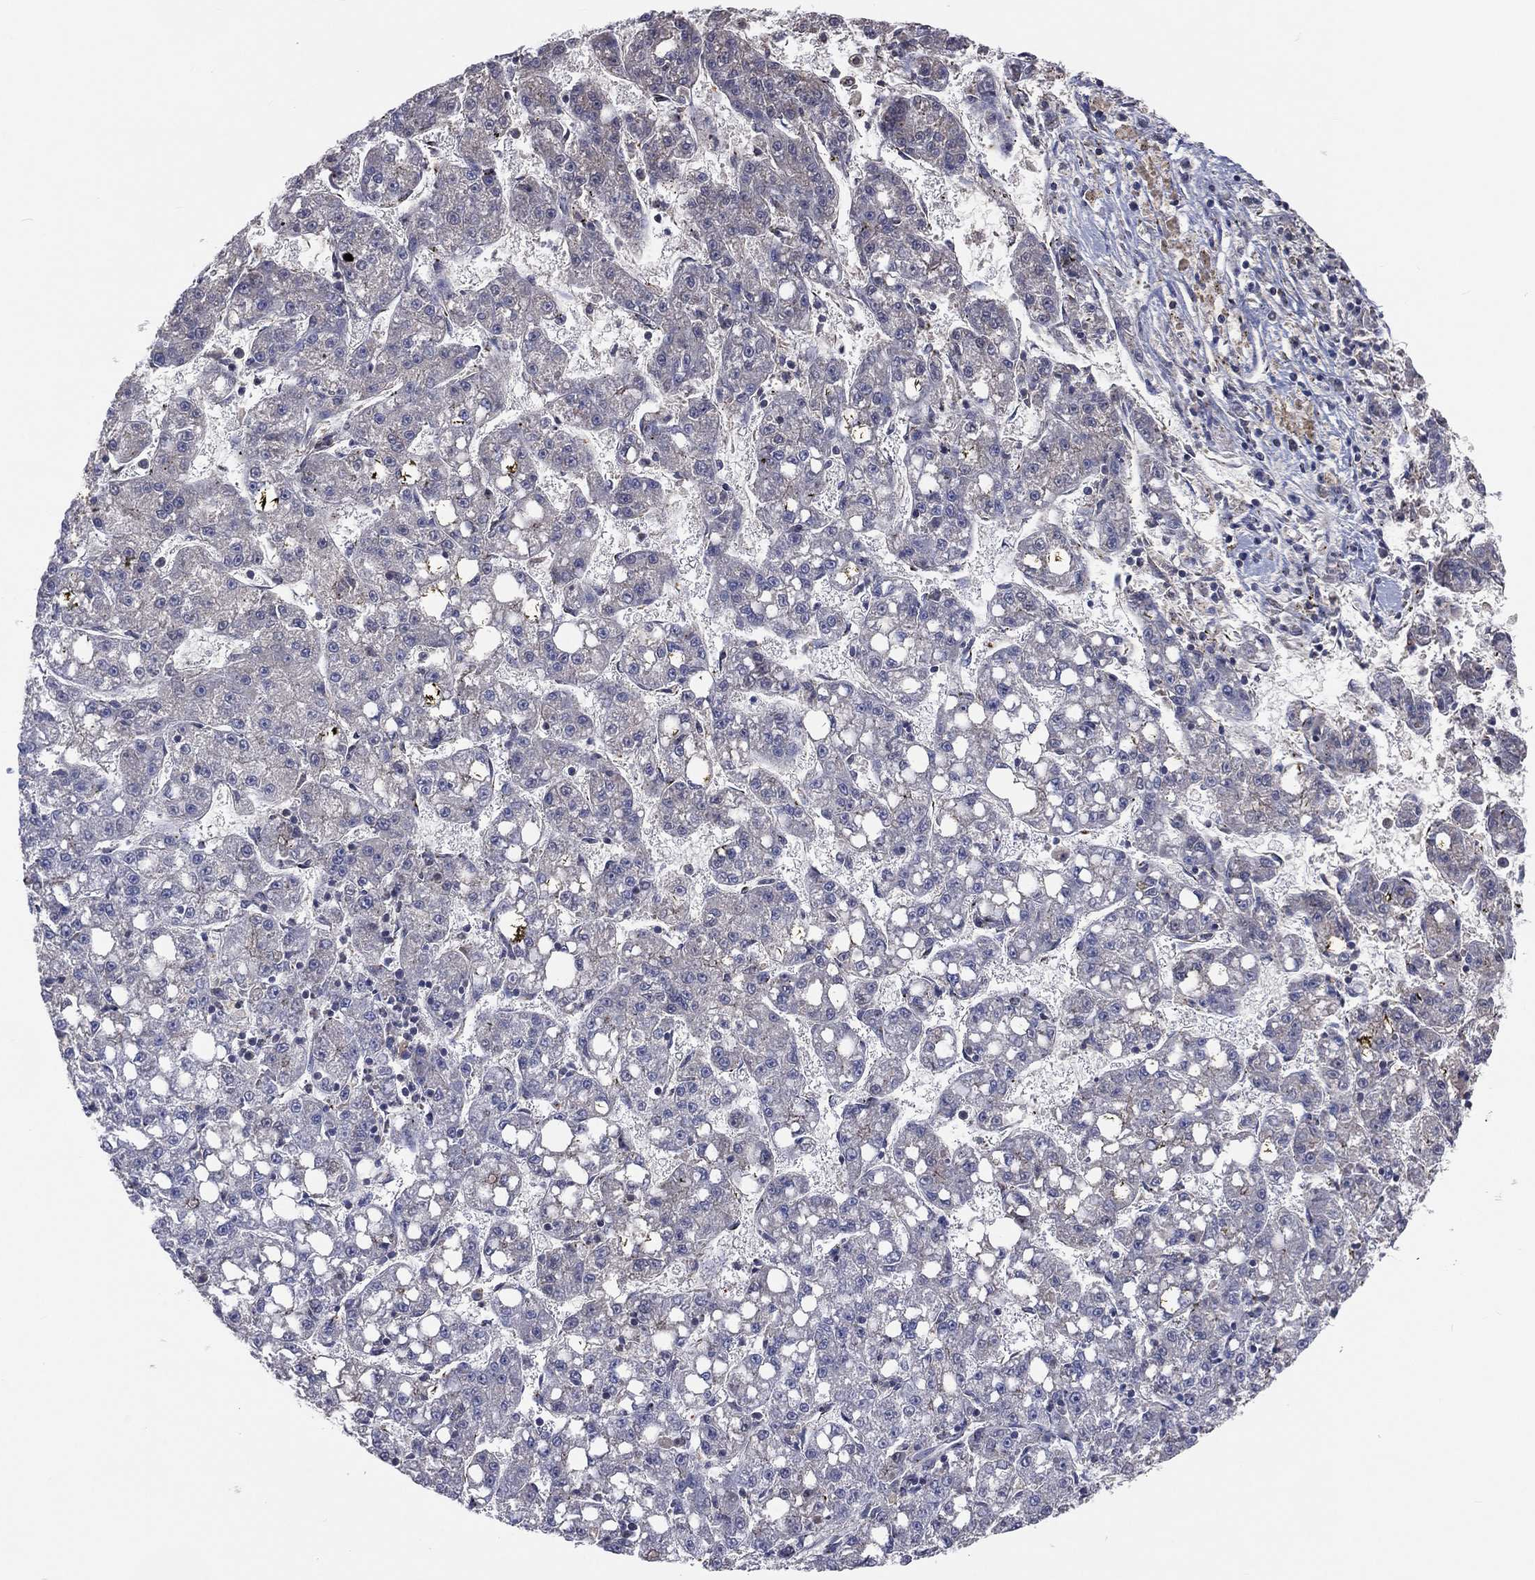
{"staining": {"intensity": "negative", "quantity": "none", "location": "none"}, "tissue": "liver cancer", "cell_type": "Tumor cells", "image_type": "cancer", "snomed": [{"axis": "morphology", "description": "Carcinoma, Hepatocellular, NOS"}, {"axis": "topography", "description": "Liver"}], "caption": "Micrograph shows no significant protein positivity in tumor cells of liver hepatocellular carcinoma.", "gene": "CROCC", "patient": {"sex": "female", "age": 65}}